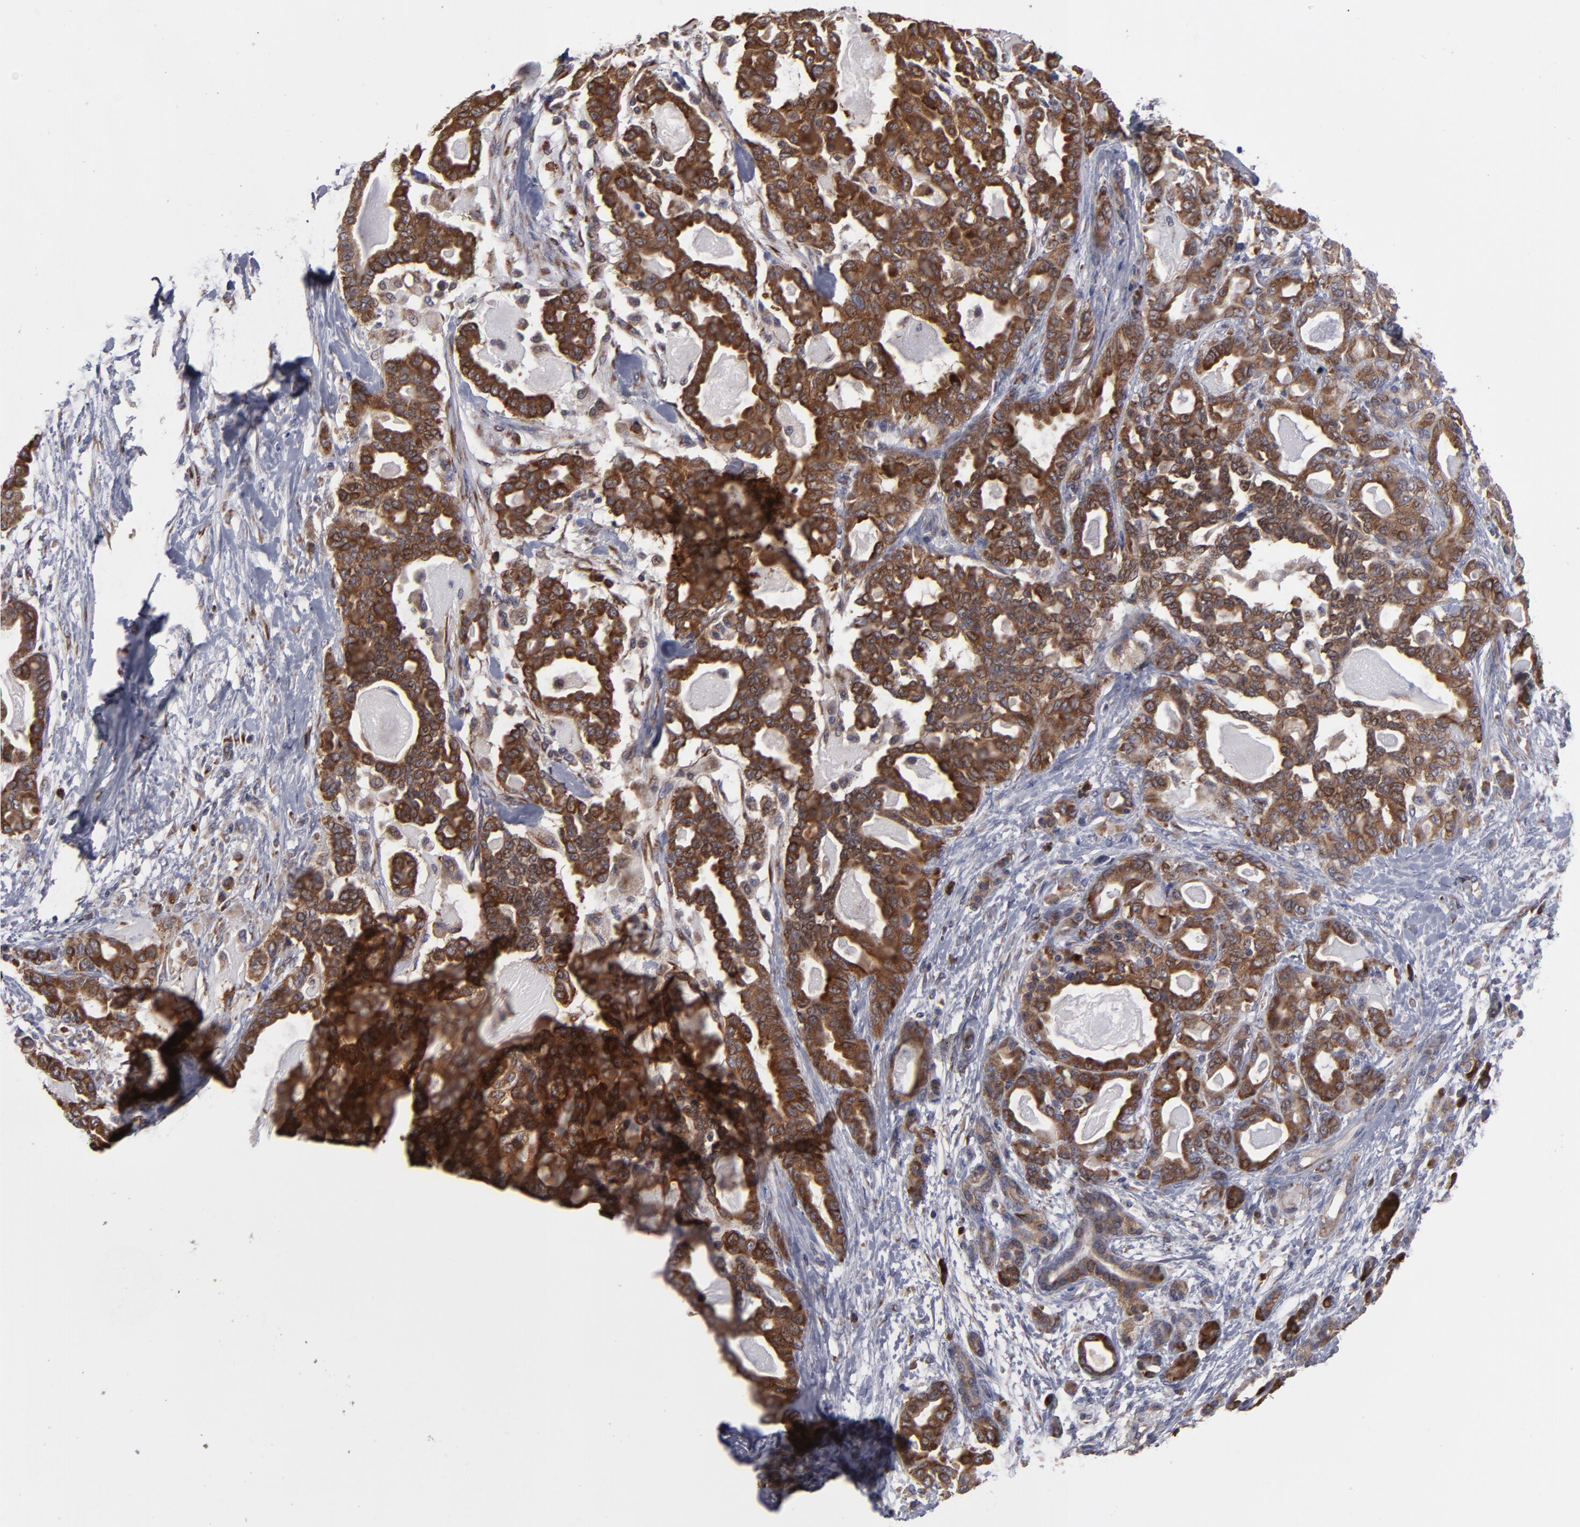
{"staining": {"intensity": "strong", "quantity": ">75%", "location": "cytoplasmic/membranous"}, "tissue": "pancreatic cancer", "cell_type": "Tumor cells", "image_type": "cancer", "snomed": [{"axis": "morphology", "description": "Adenocarcinoma, NOS"}, {"axis": "topography", "description": "Pancreas"}], "caption": "Protein staining by immunohistochemistry shows strong cytoplasmic/membranous staining in about >75% of tumor cells in pancreatic cancer.", "gene": "SND1", "patient": {"sex": "male", "age": 63}}